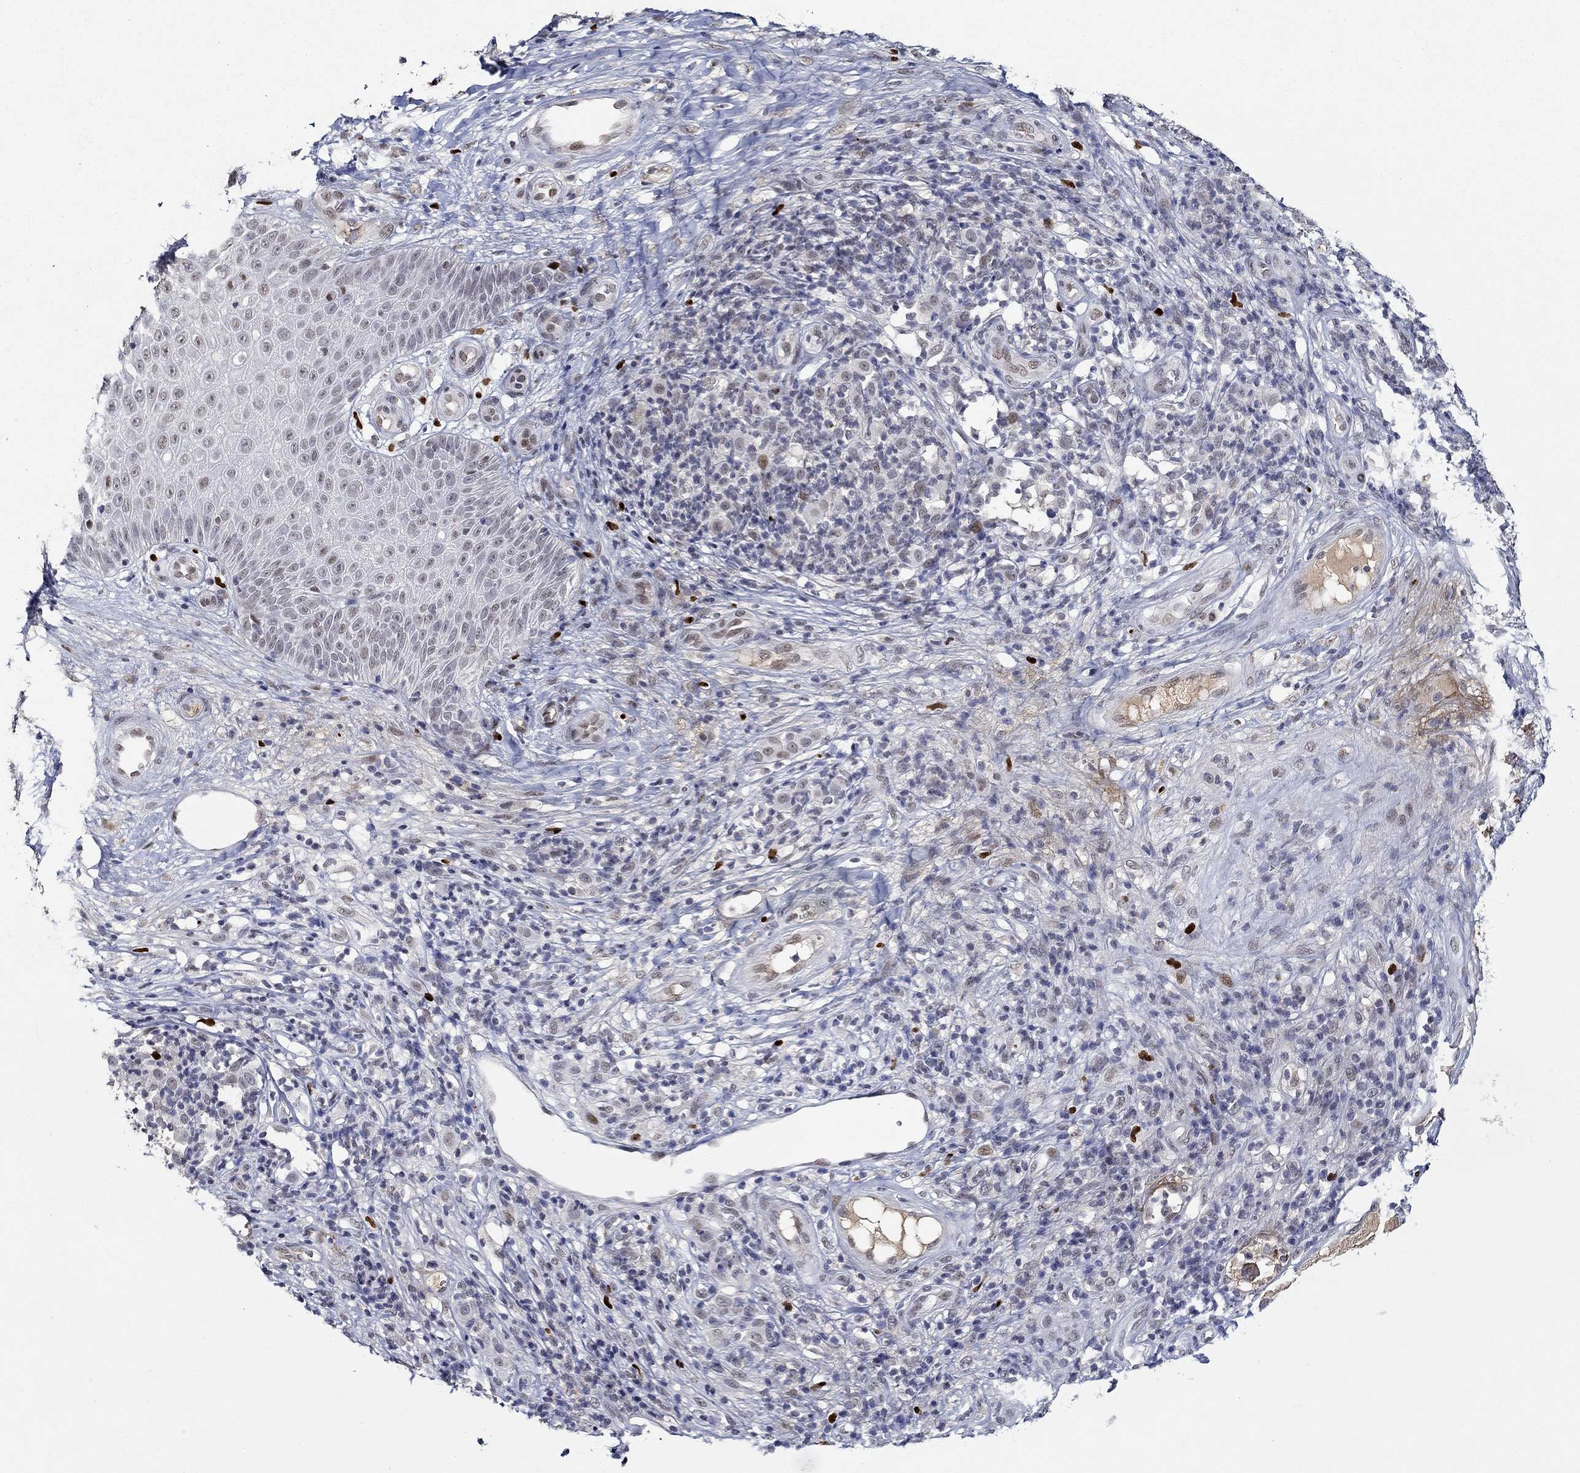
{"staining": {"intensity": "moderate", "quantity": "<25%", "location": "nuclear"}, "tissue": "melanoma", "cell_type": "Tumor cells", "image_type": "cancer", "snomed": [{"axis": "morphology", "description": "Malignant melanoma, NOS"}, {"axis": "topography", "description": "Skin"}], "caption": "Melanoma was stained to show a protein in brown. There is low levels of moderate nuclear staining in approximately <25% of tumor cells.", "gene": "GATA2", "patient": {"sex": "female", "age": 87}}